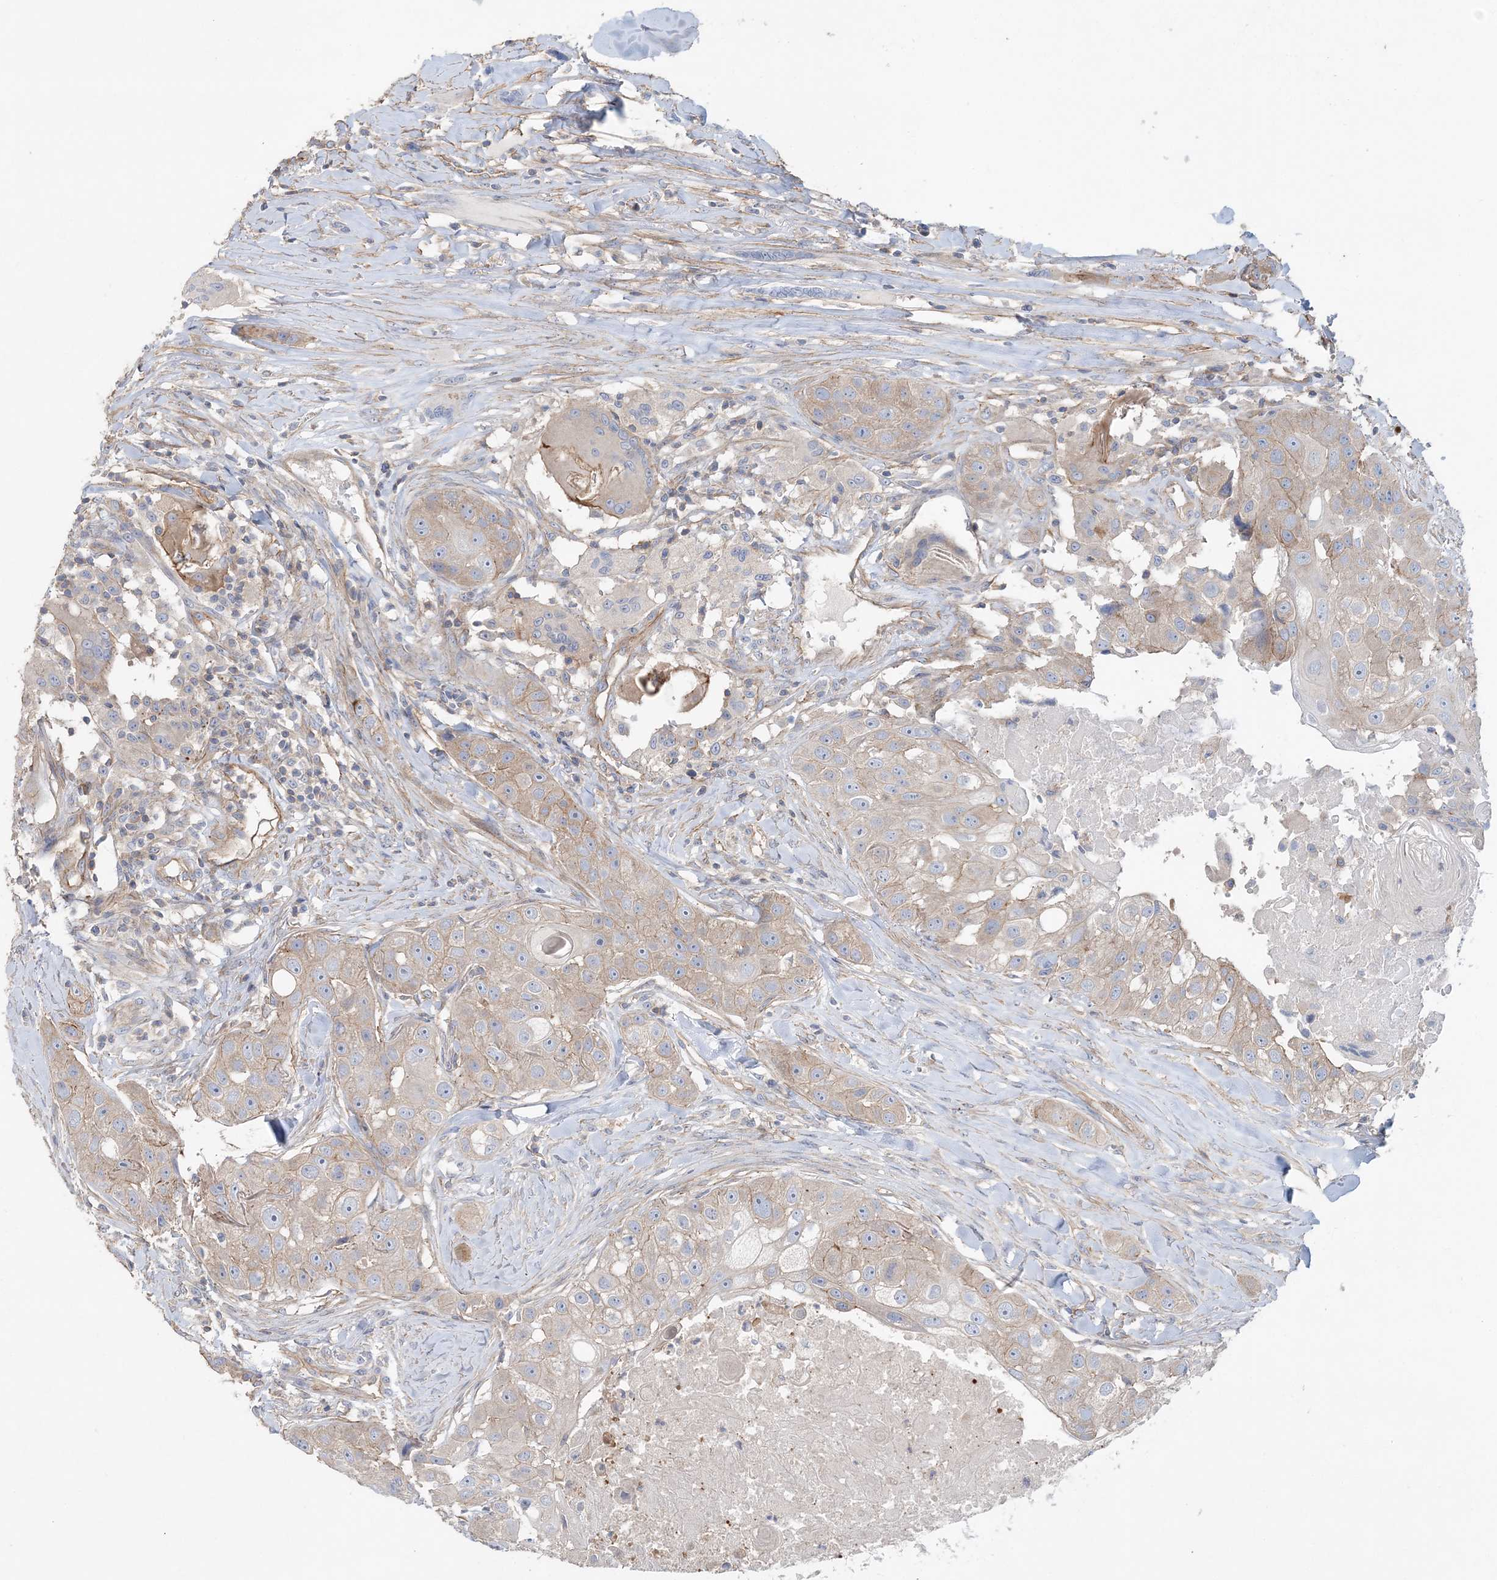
{"staining": {"intensity": "weak", "quantity": "<25%", "location": "cytoplasmic/membranous"}, "tissue": "head and neck cancer", "cell_type": "Tumor cells", "image_type": "cancer", "snomed": [{"axis": "morphology", "description": "Normal tissue, NOS"}, {"axis": "morphology", "description": "Squamous cell carcinoma, NOS"}, {"axis": "topography", "description": "Skeletal muscle"}, {"axis": "topography", "description": "Head-Neck"}], "caption": "Head and neck cancer stained for a protein using immunohistochemistry displays no staining tumor cells.", "gene": "PIGC", "patient": {"sex": "male", "age": 51}}